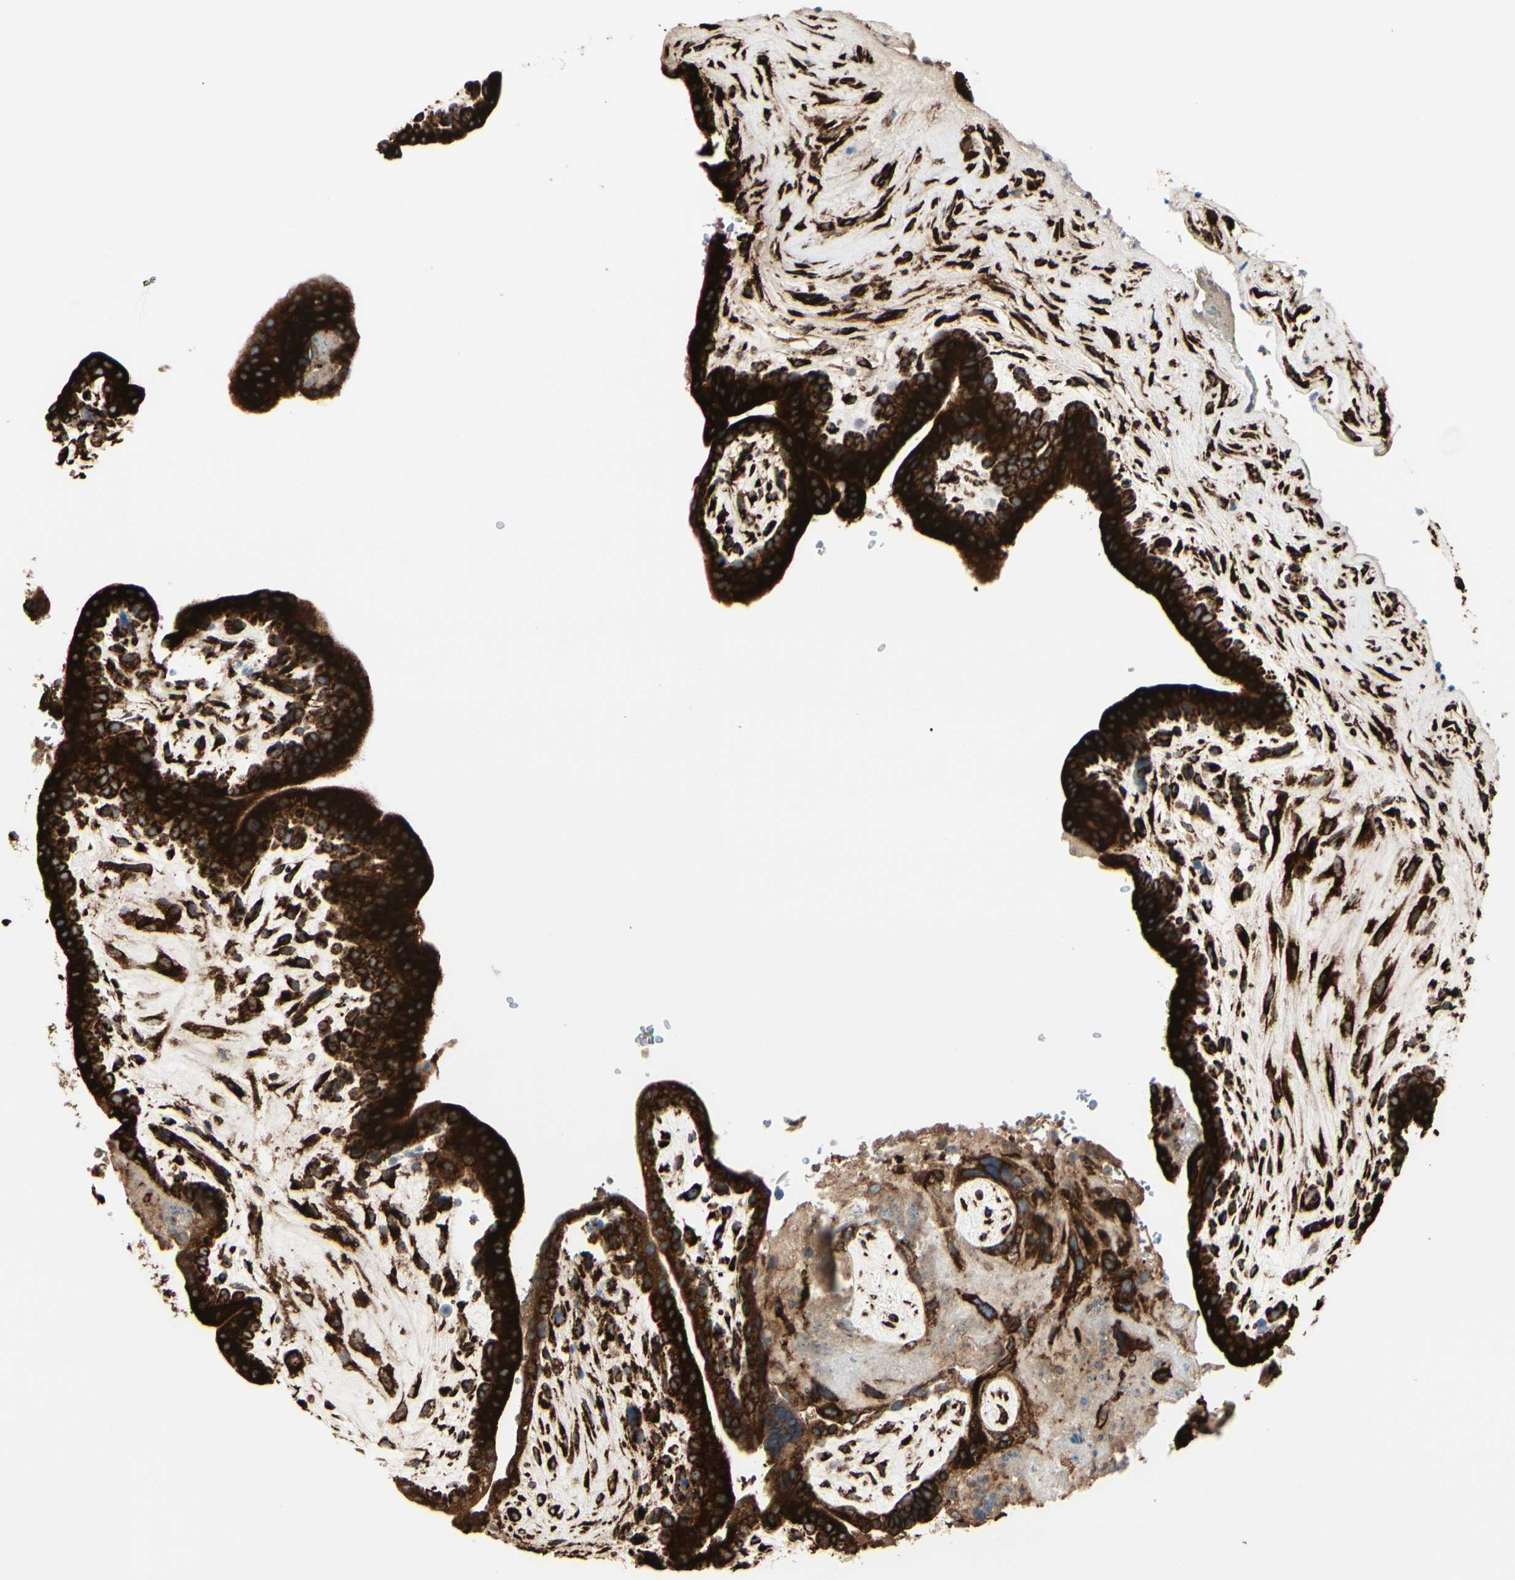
{"staining": {"intensity": "strong", "quantity": ">75%", "location": "cytoplasmic/membranous"}, "tissue": "placenta", "cell_type": "Decidual cells", "image_type": "normal", "snomed": [{"axis": "morphology", "description": "Normal tissue, NOS"}, {"axis": "topography", "description": "Placenta"}], "caption": "High-magnification brightfield microscopy of normal placenta stained with DAB (3,3'-diaminobenzidine) (brown) and counterstained with hematoxylin (blue). decidual cells exhibit strong cytoplasmic/membranous staining is appreciated in about>75% of cells. (DAB = brown stain, brightfield microscopy at high magnification).", "gene": "RRBP1", "patient": {"sex": "female", "age": 35}}